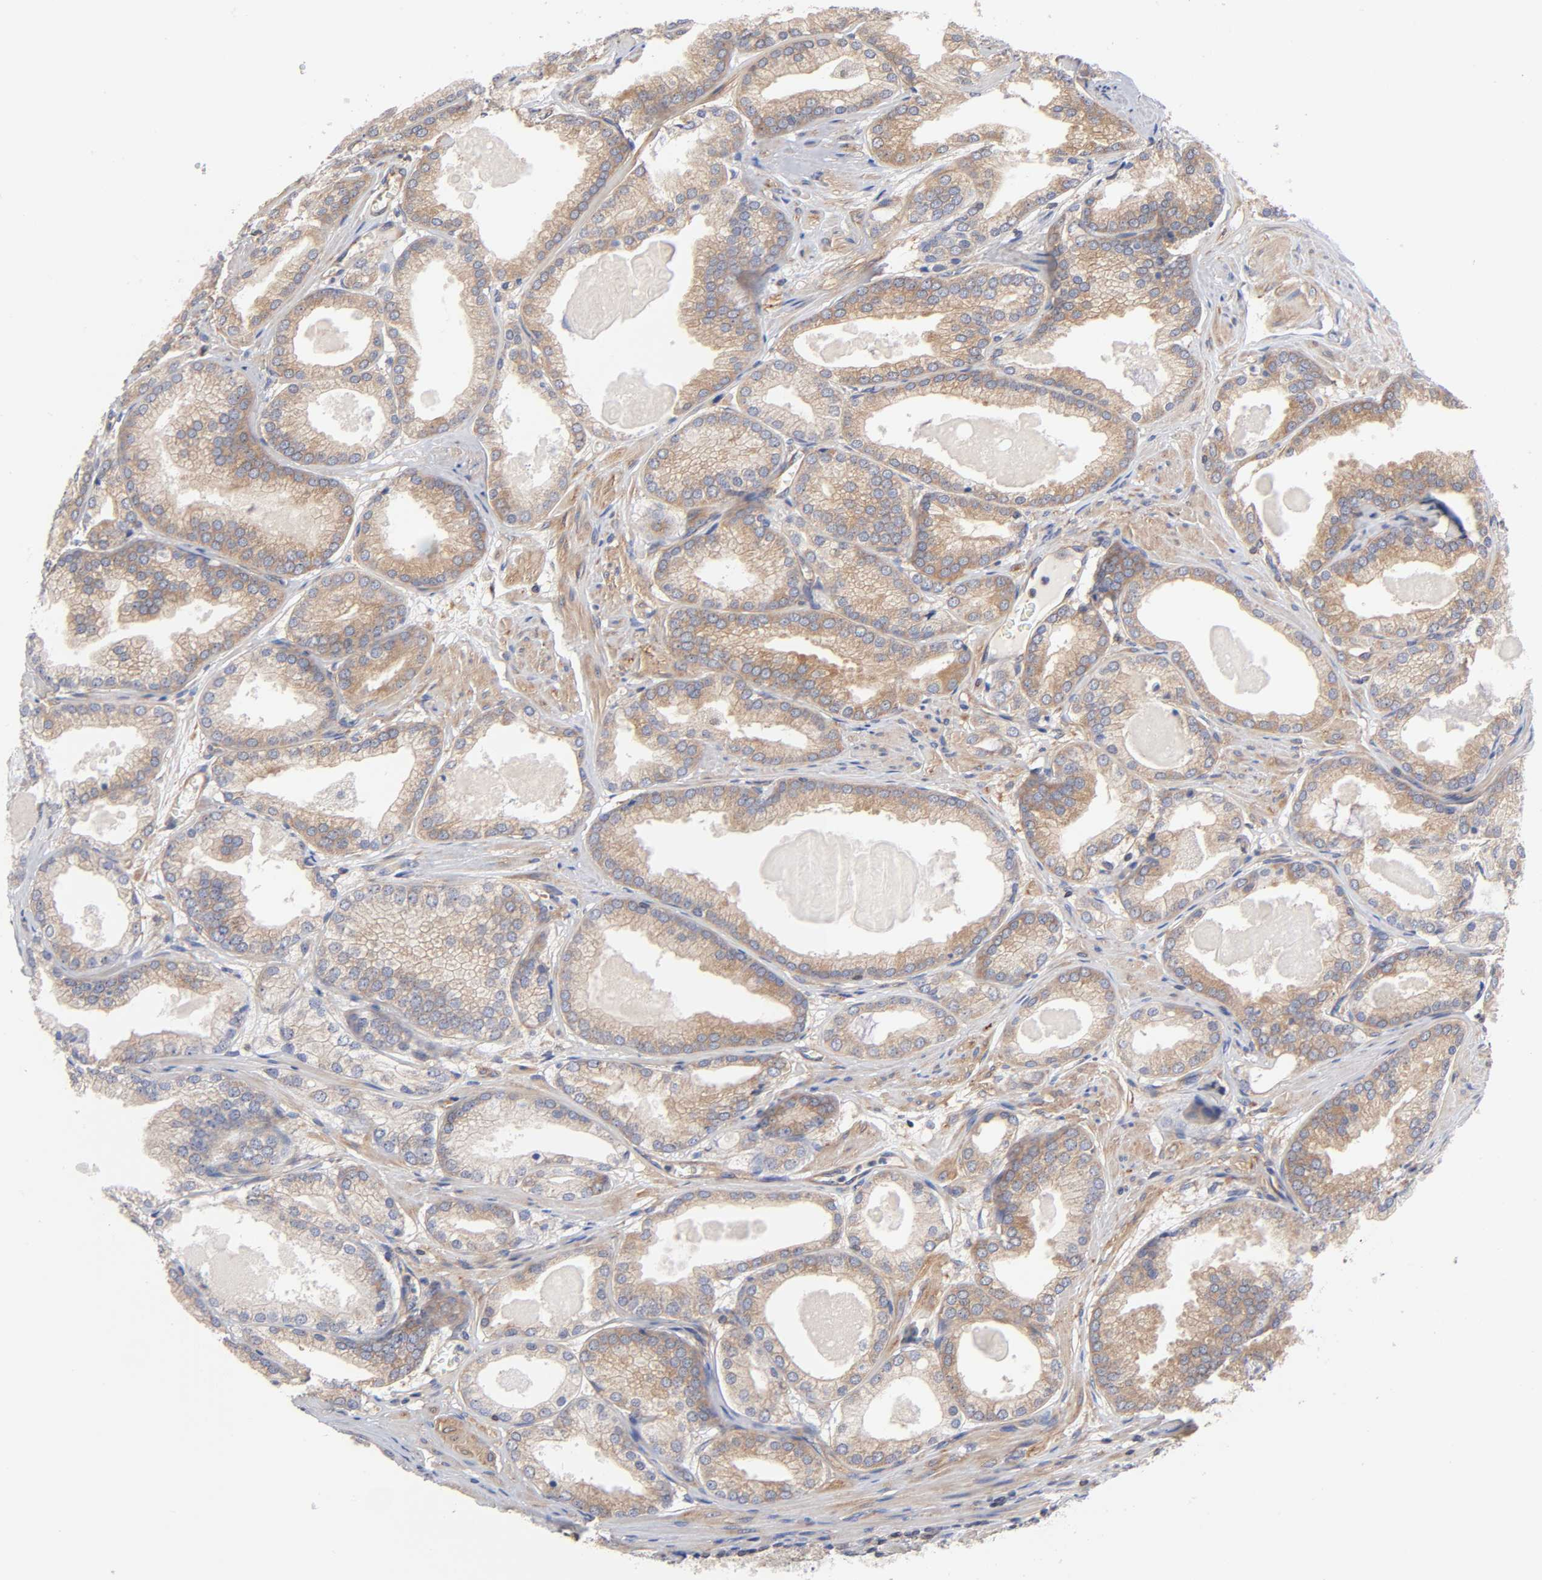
{"staining": {"intensity": "weak", "quantity": ">75%", "location": "cytoplasmic/membranous"}, "tissue": "prostate cancer", "cell_type": "Tumor cells", "image_type": "cancer", "snomed": [{"axis": "morphology", "description": "Adenocarcinoma, High grade"}, {"axis": "topography", "description": "Prostate"}], "caption": "The micrograph reveals immunohistochemical staining of prostate high-grade adenocarcinoma. There is weak cytoplasmic/membranous positivity is seen in approximately >75% of tumor cells.", "gene": "STRN3", "patient": {"sex": "male", "age": 61}}